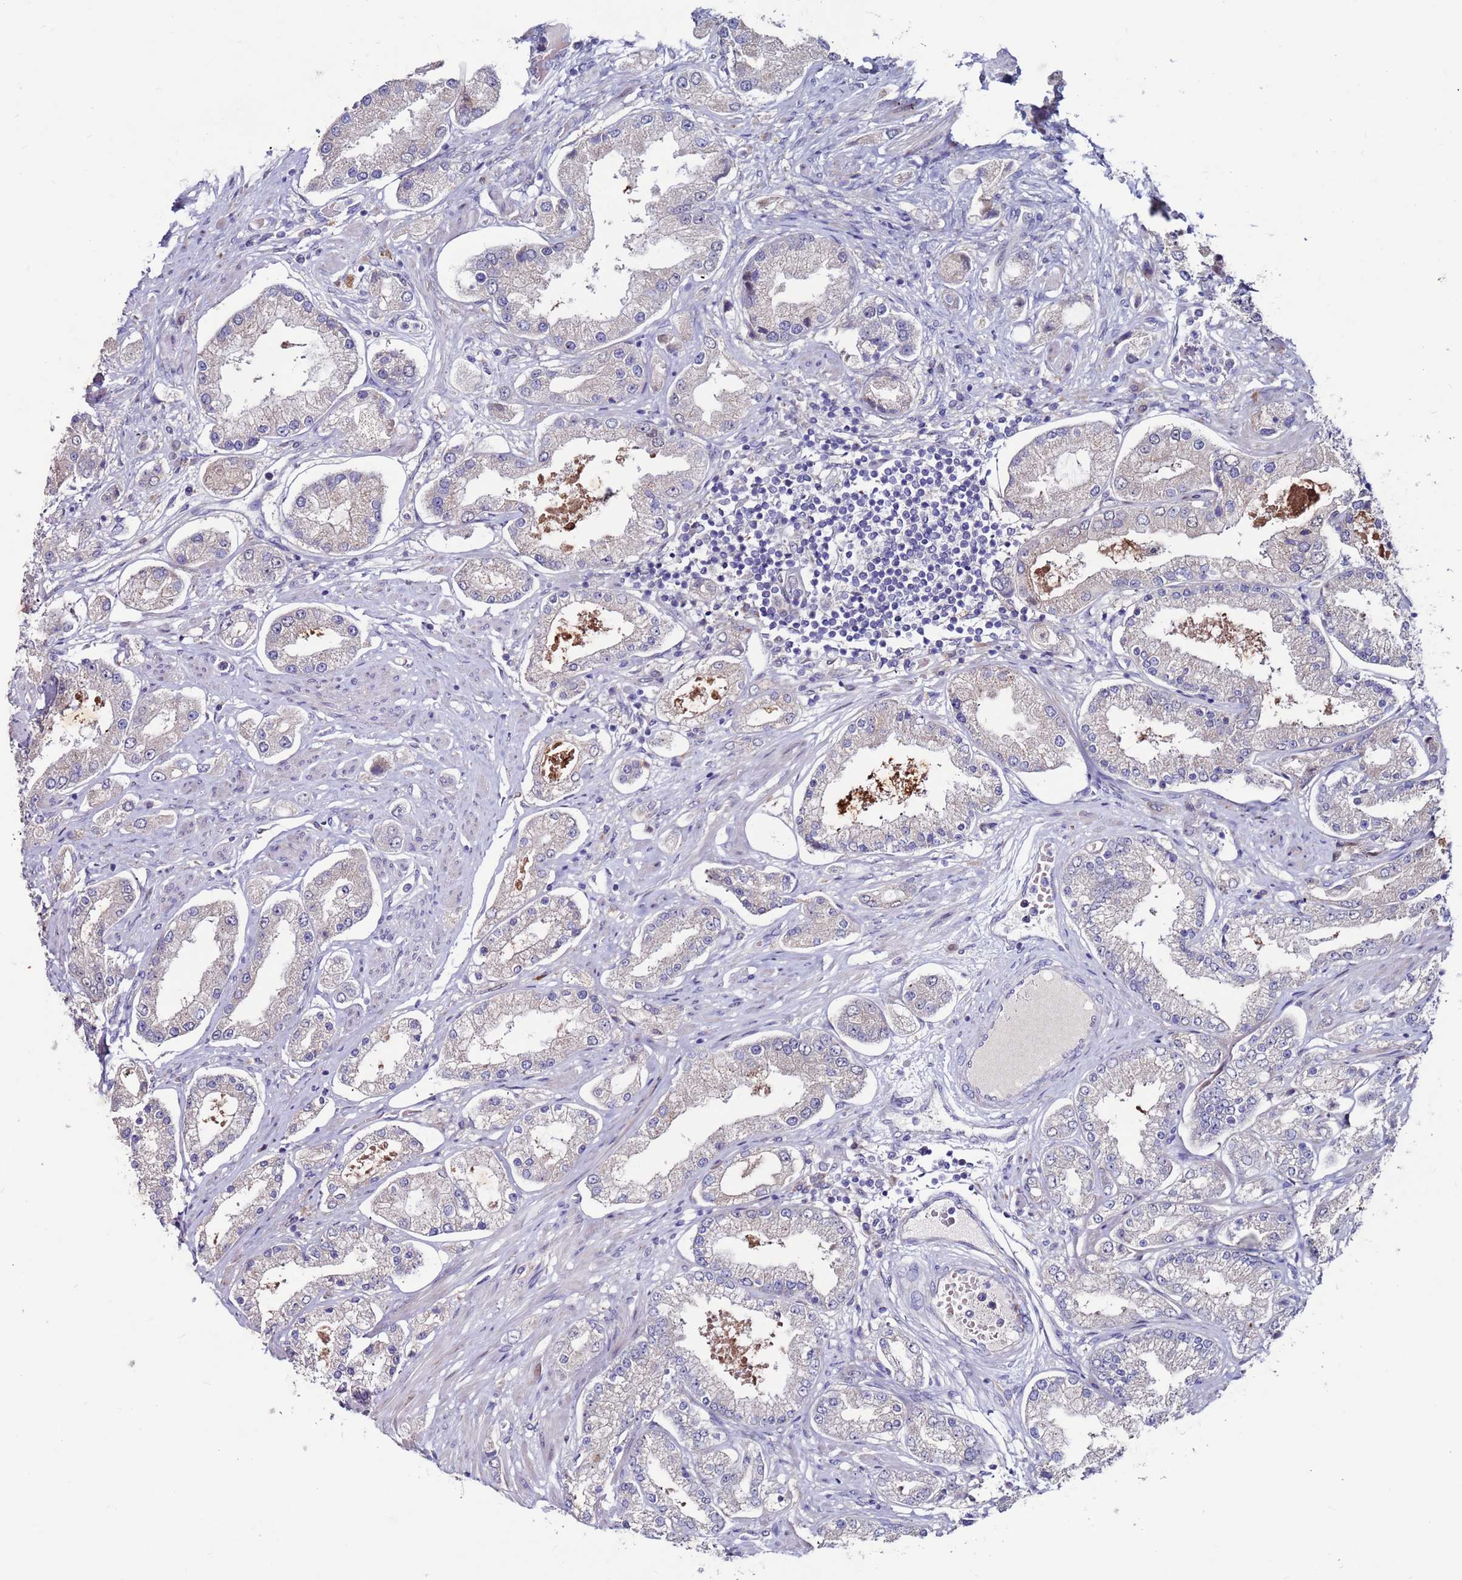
{"staining": {"intensity": "negative", "quantity": "none", "location": "none"}, "tissue": "prostate cancer", "cell_type": "Tumor cells", "image_type": "cancer", "snomed": [{"axis": "morphology", "description": "Adenocarcinoma, High grade"}, {"axis": "topography", "description": "Prostate"}], "caption": "Adenocarcinoma (high-grade) (prostate) was stained to show a protein in brown. There is no significant positivity in tumor cells.", "gene": "FBXO27", "patient": {"sex": "male", "age": 69}}